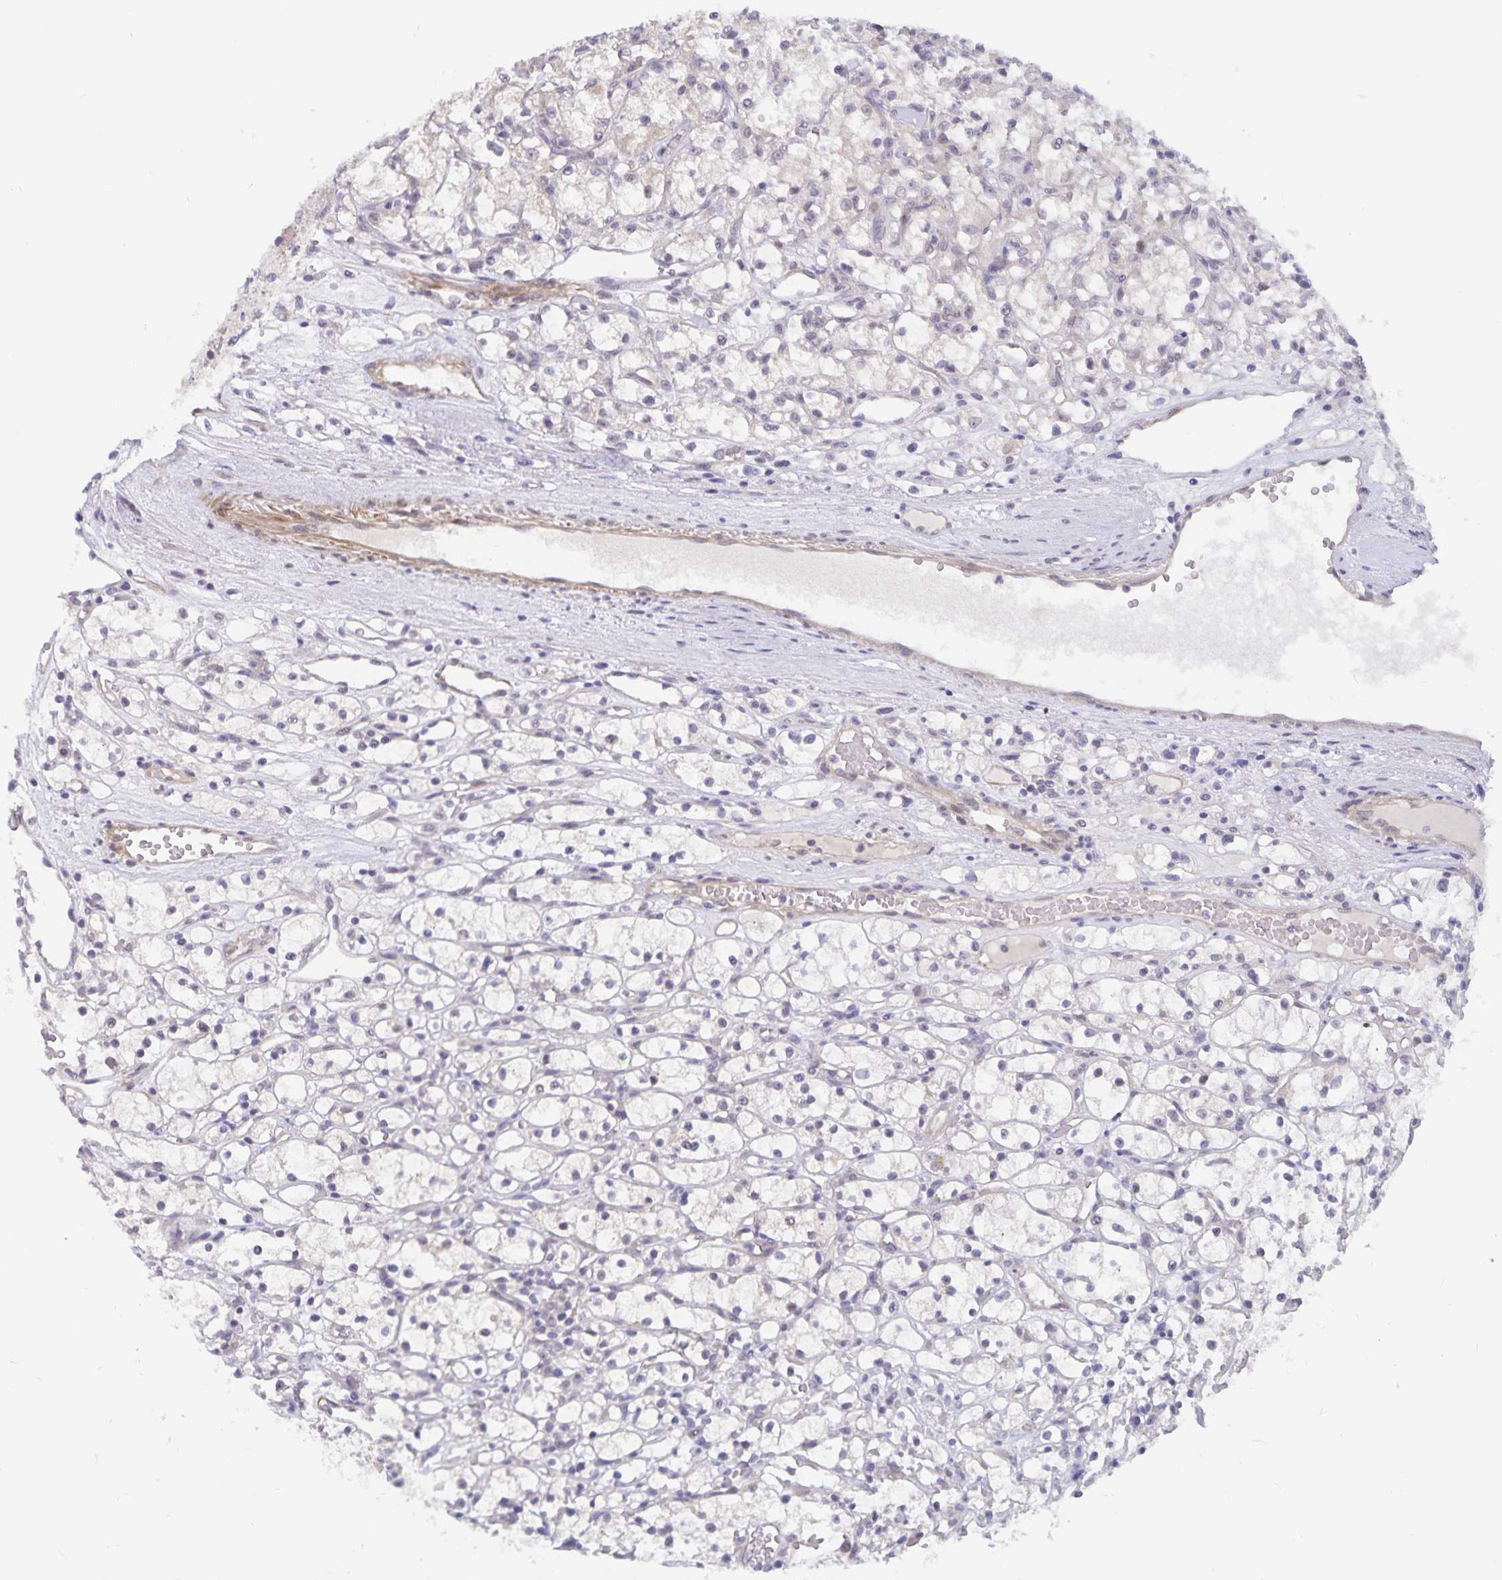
{"staining": {"intensity": "negative", "quantity": "none", "location": "none"}, "tissue": "renal cancer", "cell_type": "Tumor cells", "image_type": "cancer", "snomed": [{"axis": "morphology", "description": "Adenocarcinoma, NOS"}, {"axis": "topography", "description": "Kidney"}], "caption": "Human renal adenocarcinoma stained for a protein using immunohistochemistry exhibits no expression in tumor cells.", "gene": "BAG6", "patient": {"sex": "female", "age": 59}}